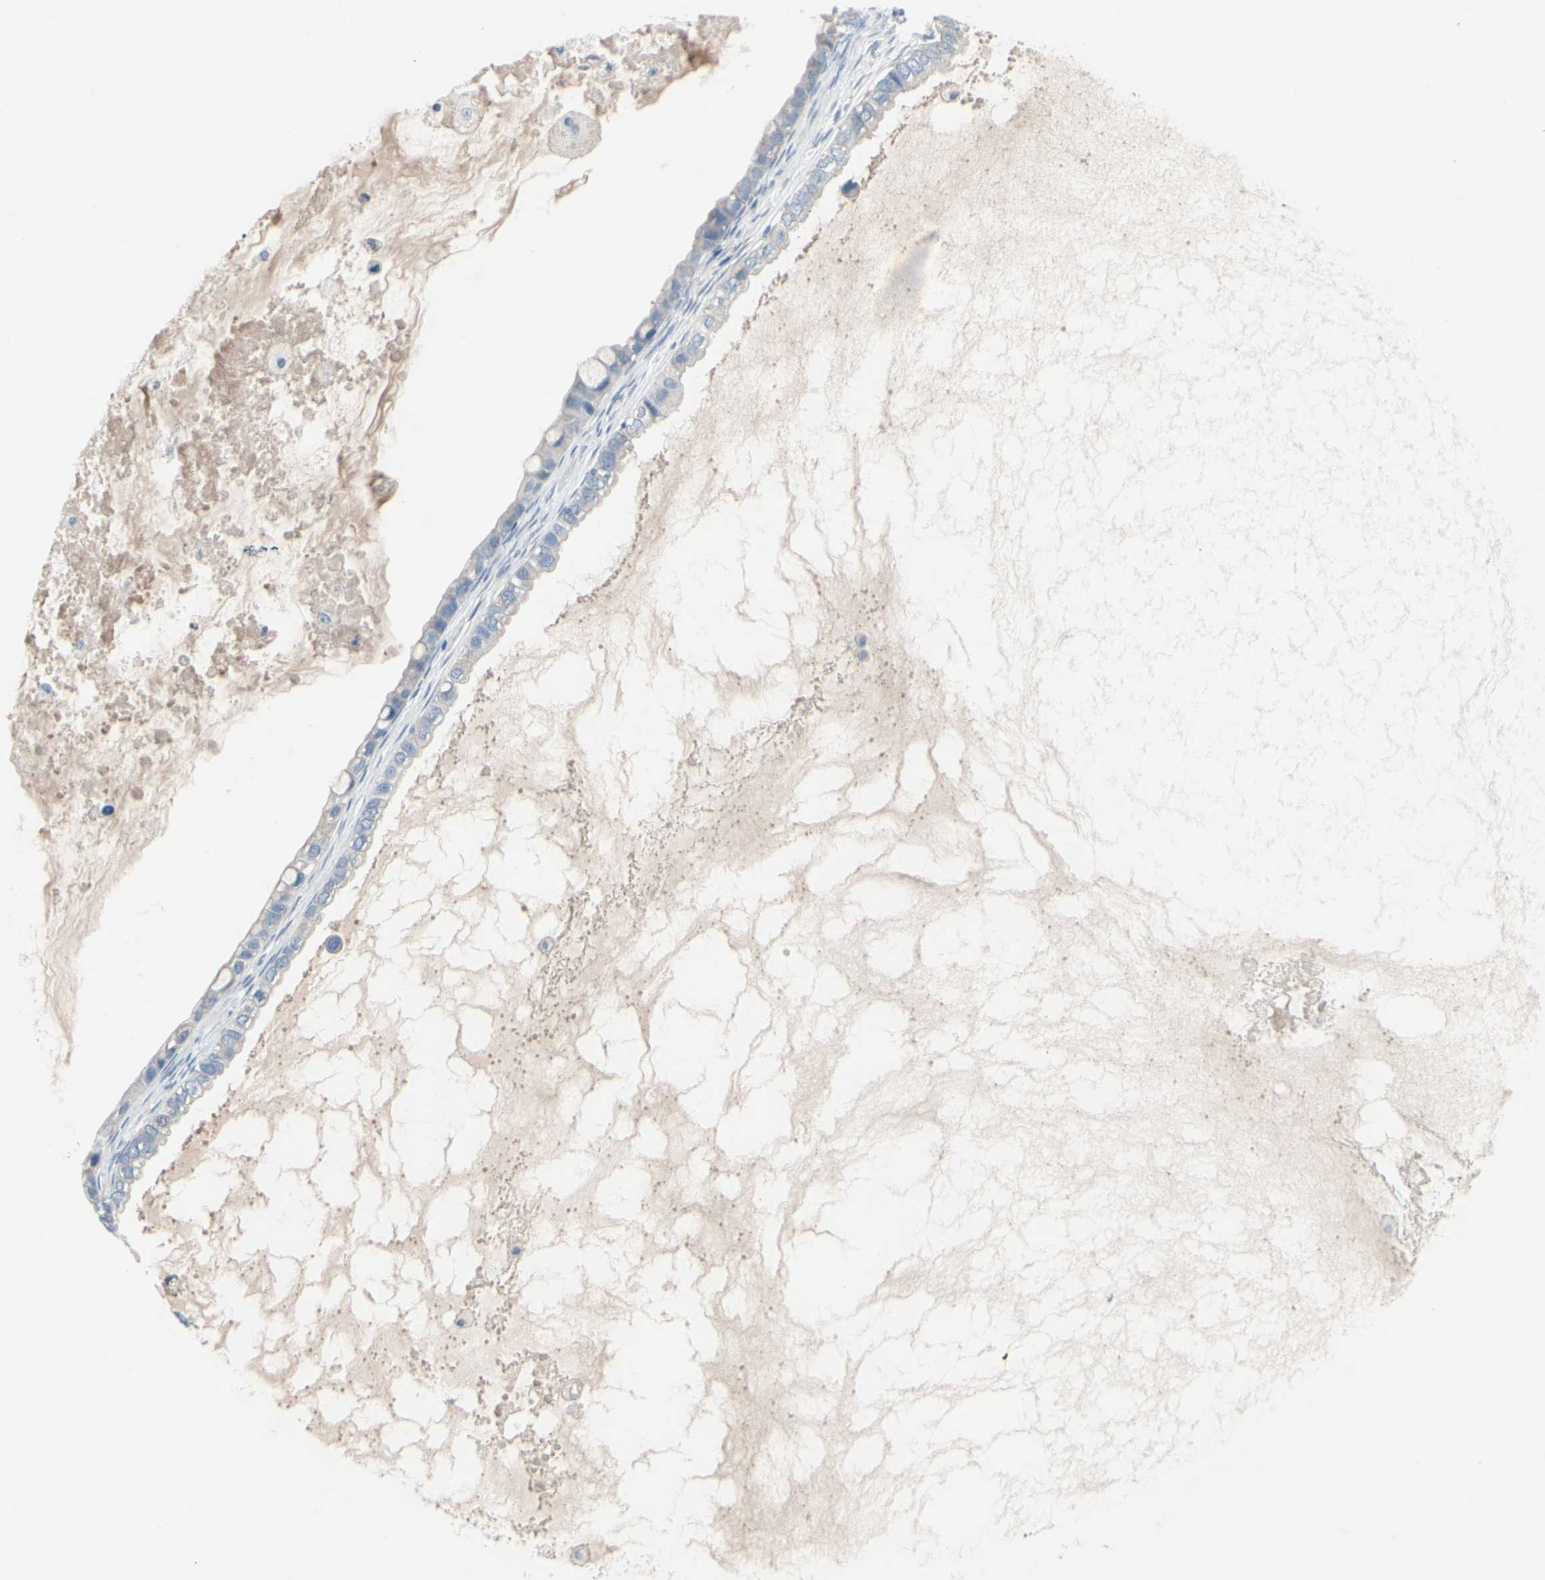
{"staining": {"intensity": "negative", "quantity": "none", "location": "none"}, "tissue": "ovarian cancer", "cell_type": "Tumor cells", "image_type": "cancer", "snomed": [{"axis": "morphology", "description": "Cystadenocarcinoma, mucinous, NOS"}, {"axis": "topography", "description": "Ovary"}], "caption": "Immunohistochemistry image of human ovarian cancer (mucinous cystadenocarcinoma) stained for a protein (brown), which reveals no expression in tumor cells. (DAB (3,3'-diaminobenzidine) immunohistochemistry (IHC) with hematoxylin counter stain).", "gene": "PGR", "patient": {"sex": "female", "age": 80}}